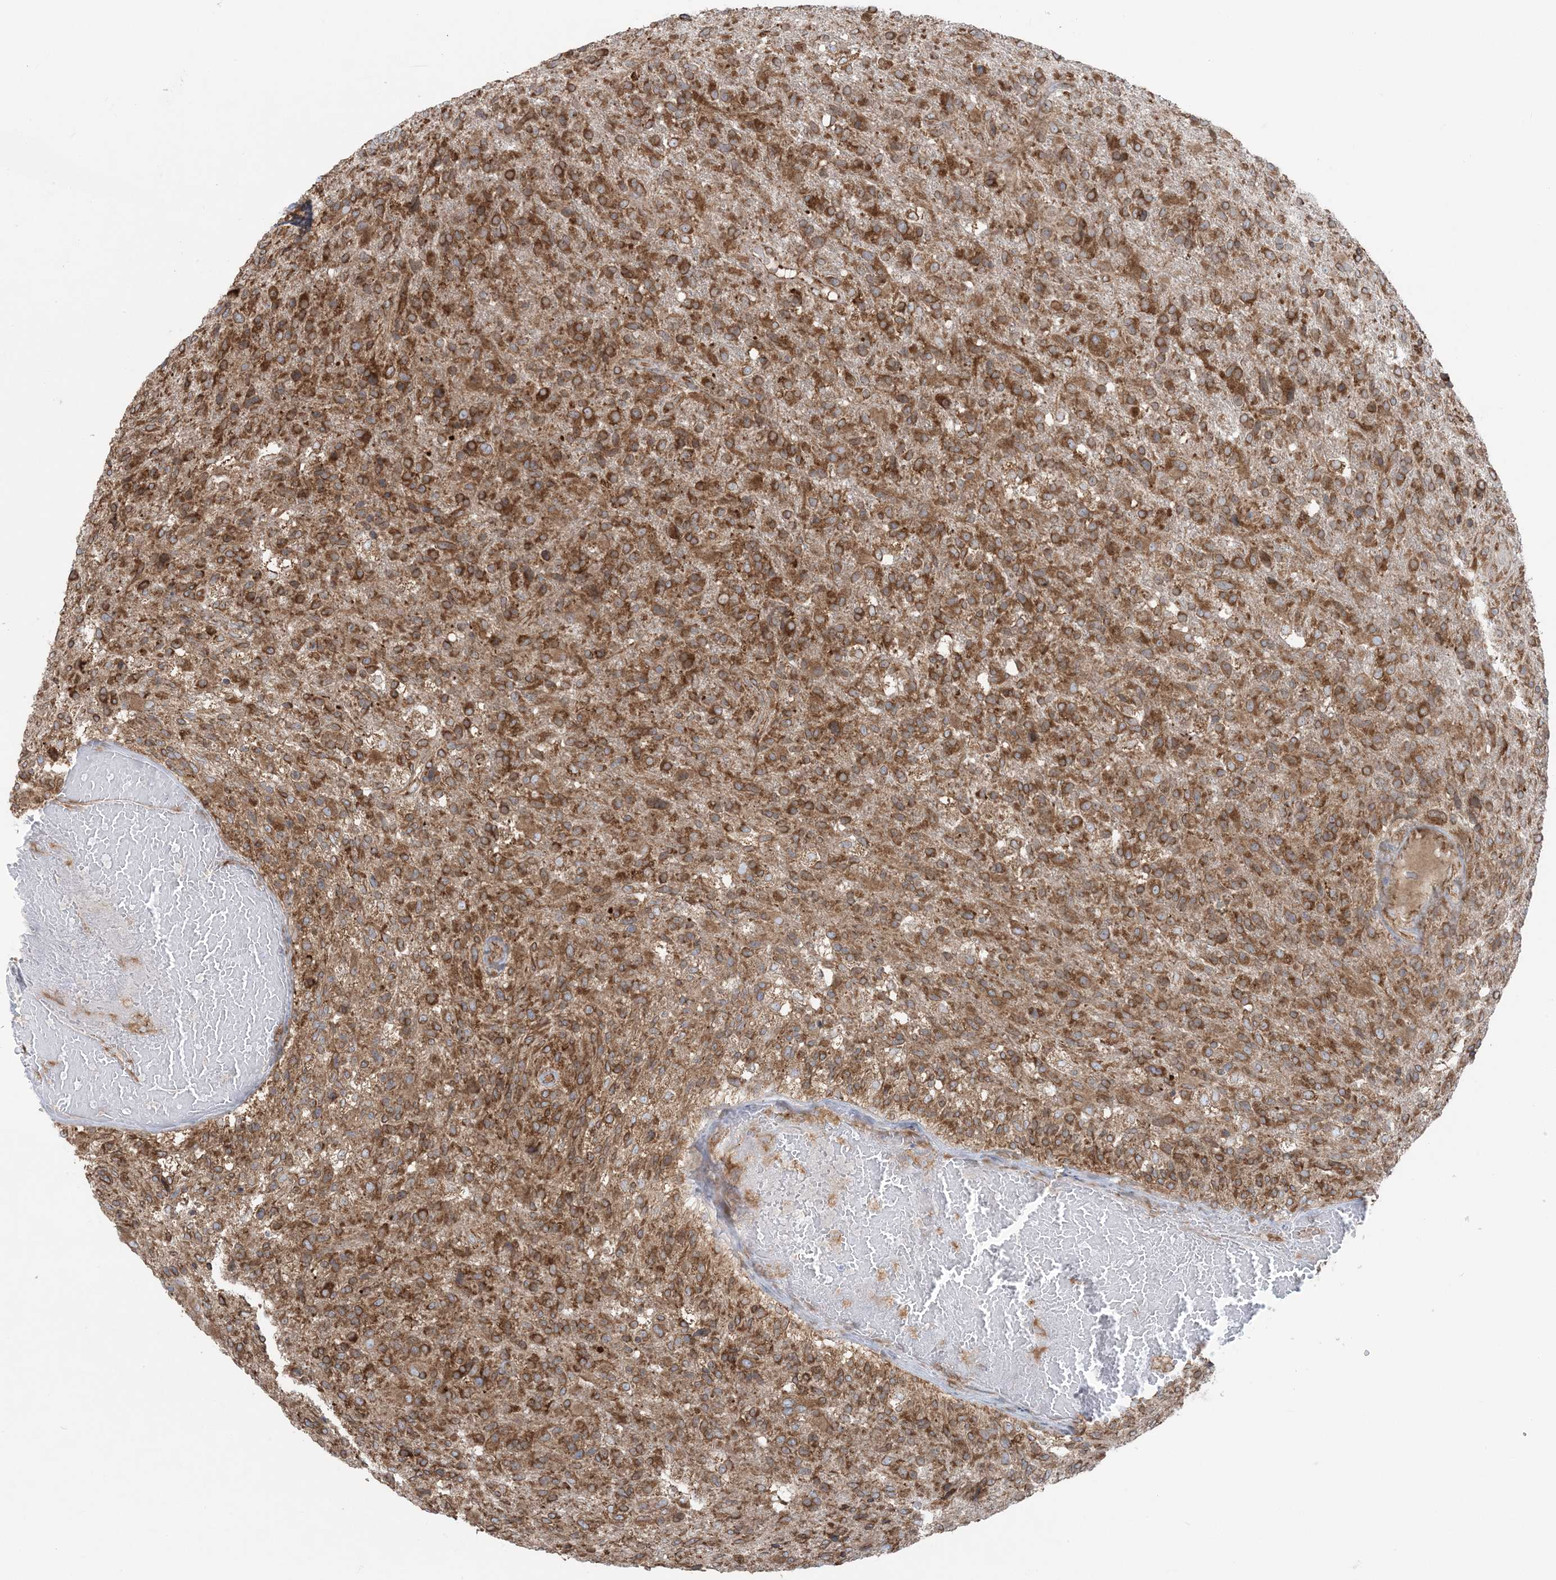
{"staining": {"intensity": "moderate", "quantity": ">75%", "location": "cytoplasmic/membranous"}, "tissue": "glioma", "cell_type": "Tumor cells", "image_type": "cancer", "snomed": [{"axis": "morphology", "description": "Glioma, malignant, High grade"}, {"axis": "topography", "description": "Brain"}], "caption": "High-magnification brightfield microscopy of glioma stained with DAB (brown) and counterstained with hematoxylin (blue). tumor cells exhibit moderate cytoplasmic/membranous staining is seen in about>75% of cells.", "gene": "UBXN4", "patient": {"sex": "male", "age": 72}}